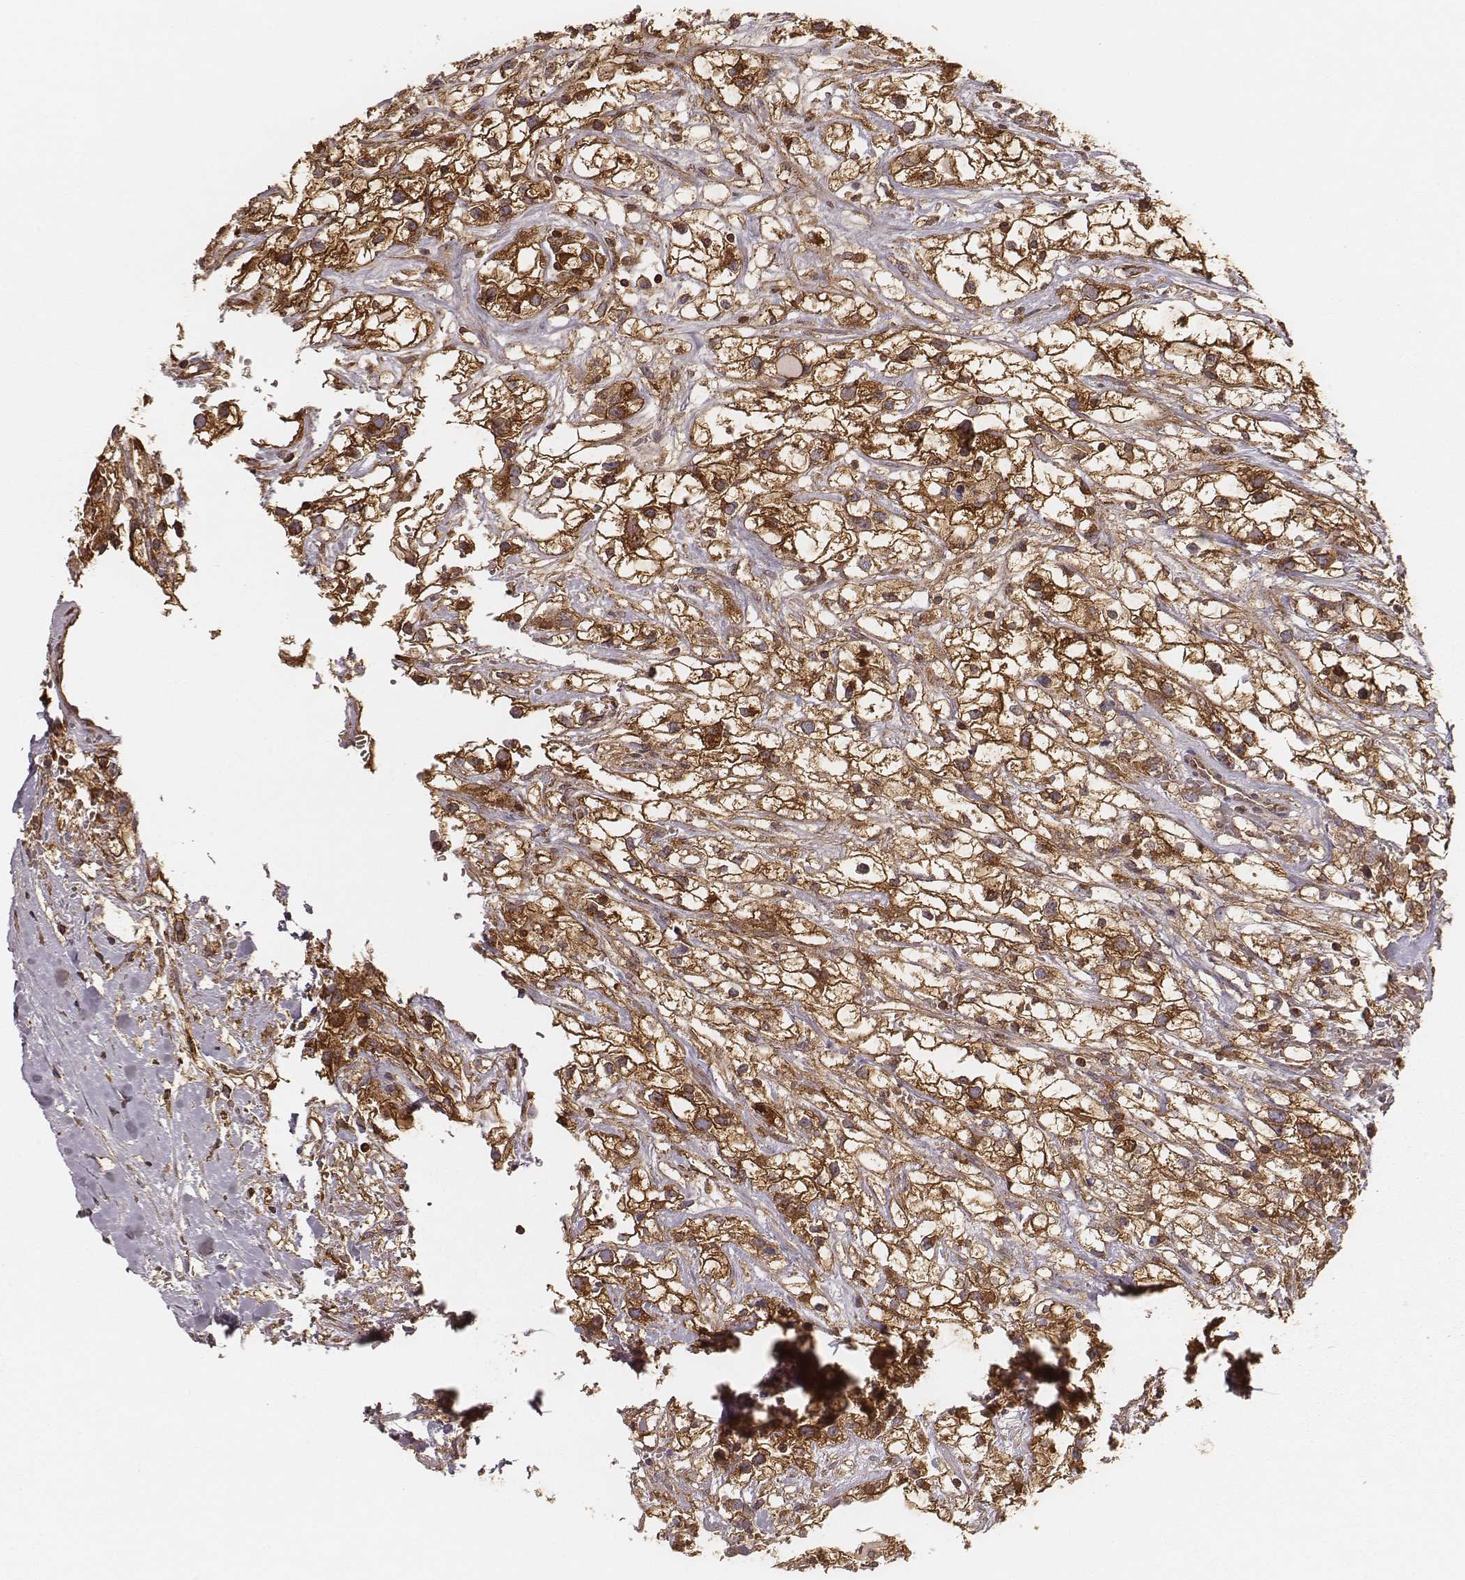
{"staining": {"intensity": "strong", "quantity": ">75%", "location": "cytoplasmic/membranous"}, "tissue": "renal cancer", "cell_type": "Tumor cells", "image_type": "cancer", "snomed": [{"axis": "morphology", "description": "Adenocarcinoma, NOS"}, {"axis": "topography", "description": "Kidney"}], "caption": "Protein staining of renal cancer (adenocarcinoma) tissue shows strong cytoplasmic/membranous positivity in about >75% of tumor cells. (Brightfield microscopy of DAB IHC at high magnification).", "gene": "CARS1", "patient": {"sex": "male", "age": 59}}